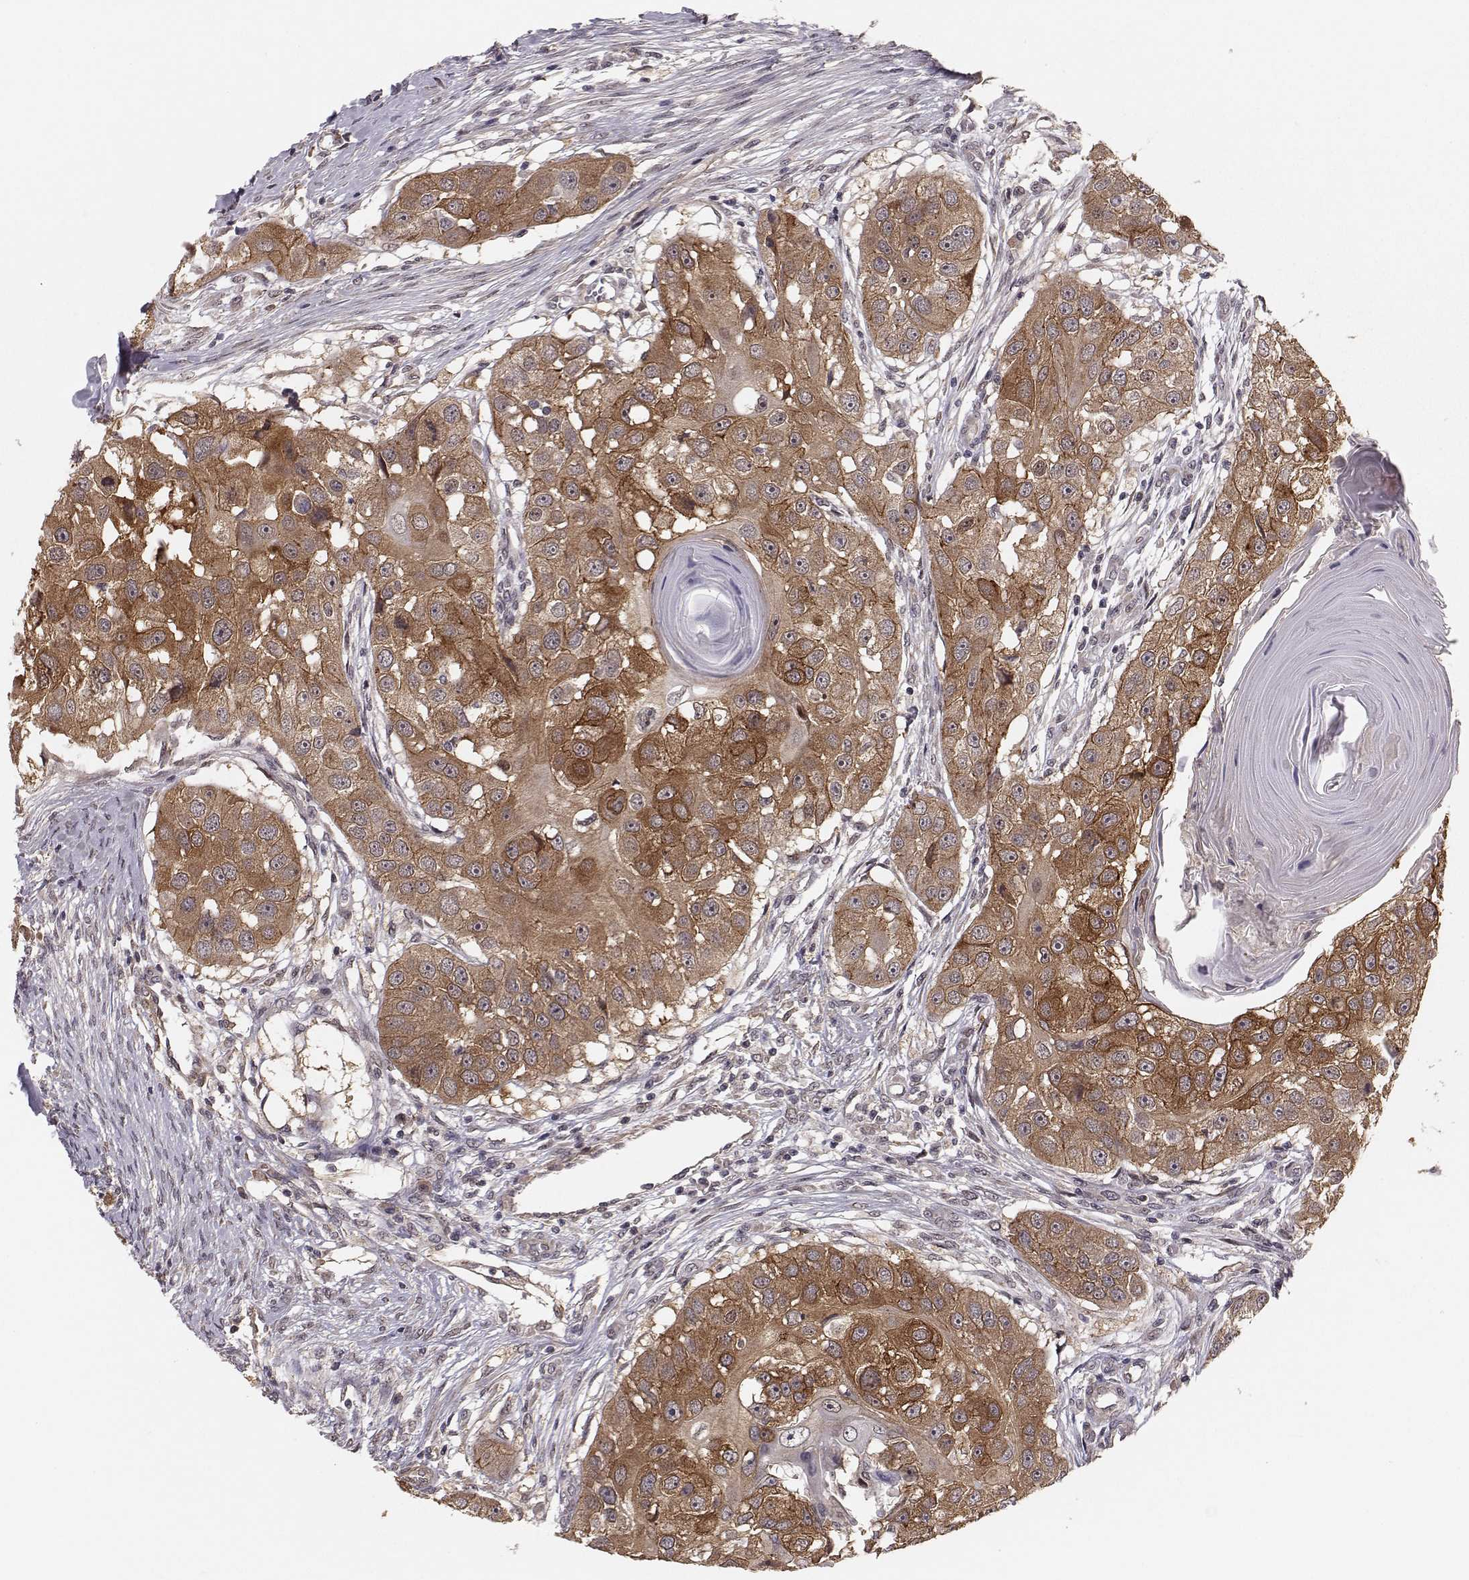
{"staining": {"intensity": "moderate", "quantity": ">75%", "location": "cytoplasmic/membranous"}, "tissue": "head and neck cancer", "cell_type": "Tumor cells", "image_type": "cancer", "snomed": [{"axis": "morphology", "description": "Squamous cell carcinoma, NOS"}, {"axis": "topography", "description": "Head-Neck"}], "caption": "The image reveals a brown stain indicating the presence of a protein in the cytoplasmic/membranous of tumor cells in squamous cell carcinoma (head and neck).", "gene": "PLEKHG3", "patient": {"sex": "male", "age": 51}}